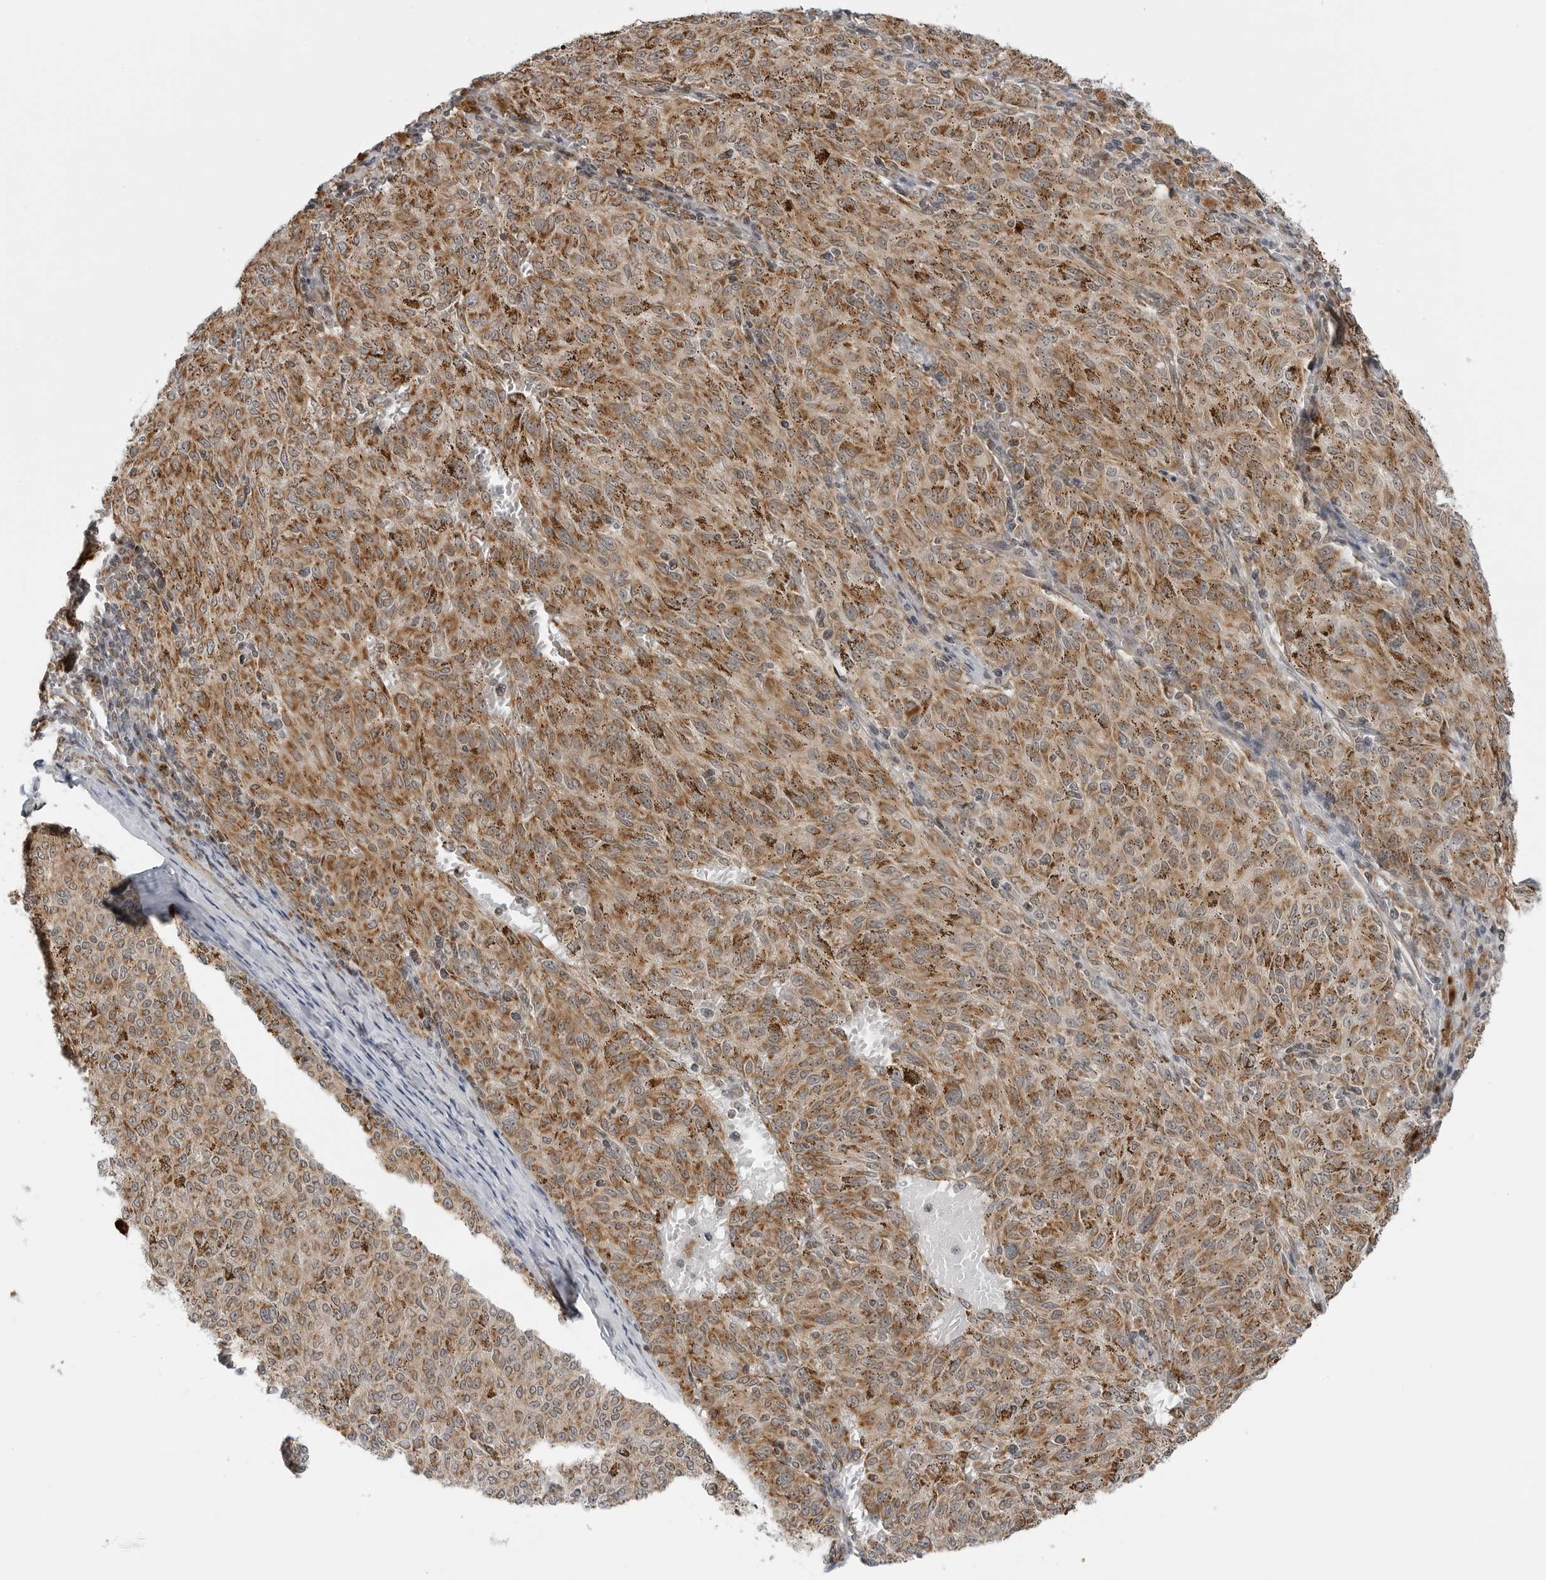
{"staining": {"intensity": "moderate", "quantity": ">75%", "location": "cytoplasmic/membranous"}, "tissue": "melanoma", "cell_type": "Tumor cells", "image_type": "cancer", "snomed": [{"axis": "morphology", "description": "Malignant melanoma, NOS"}, {"axis": "topography", "description": "Skin"}], "caption": "Immunohistochemical staining of malignant melanoma exhibits medium levels of moderate cytoplasmic/membranous protein positivity in about >75% of tumor cells.", "gene": "PEX2", "patient": {"sex": "female", "age": 72}}